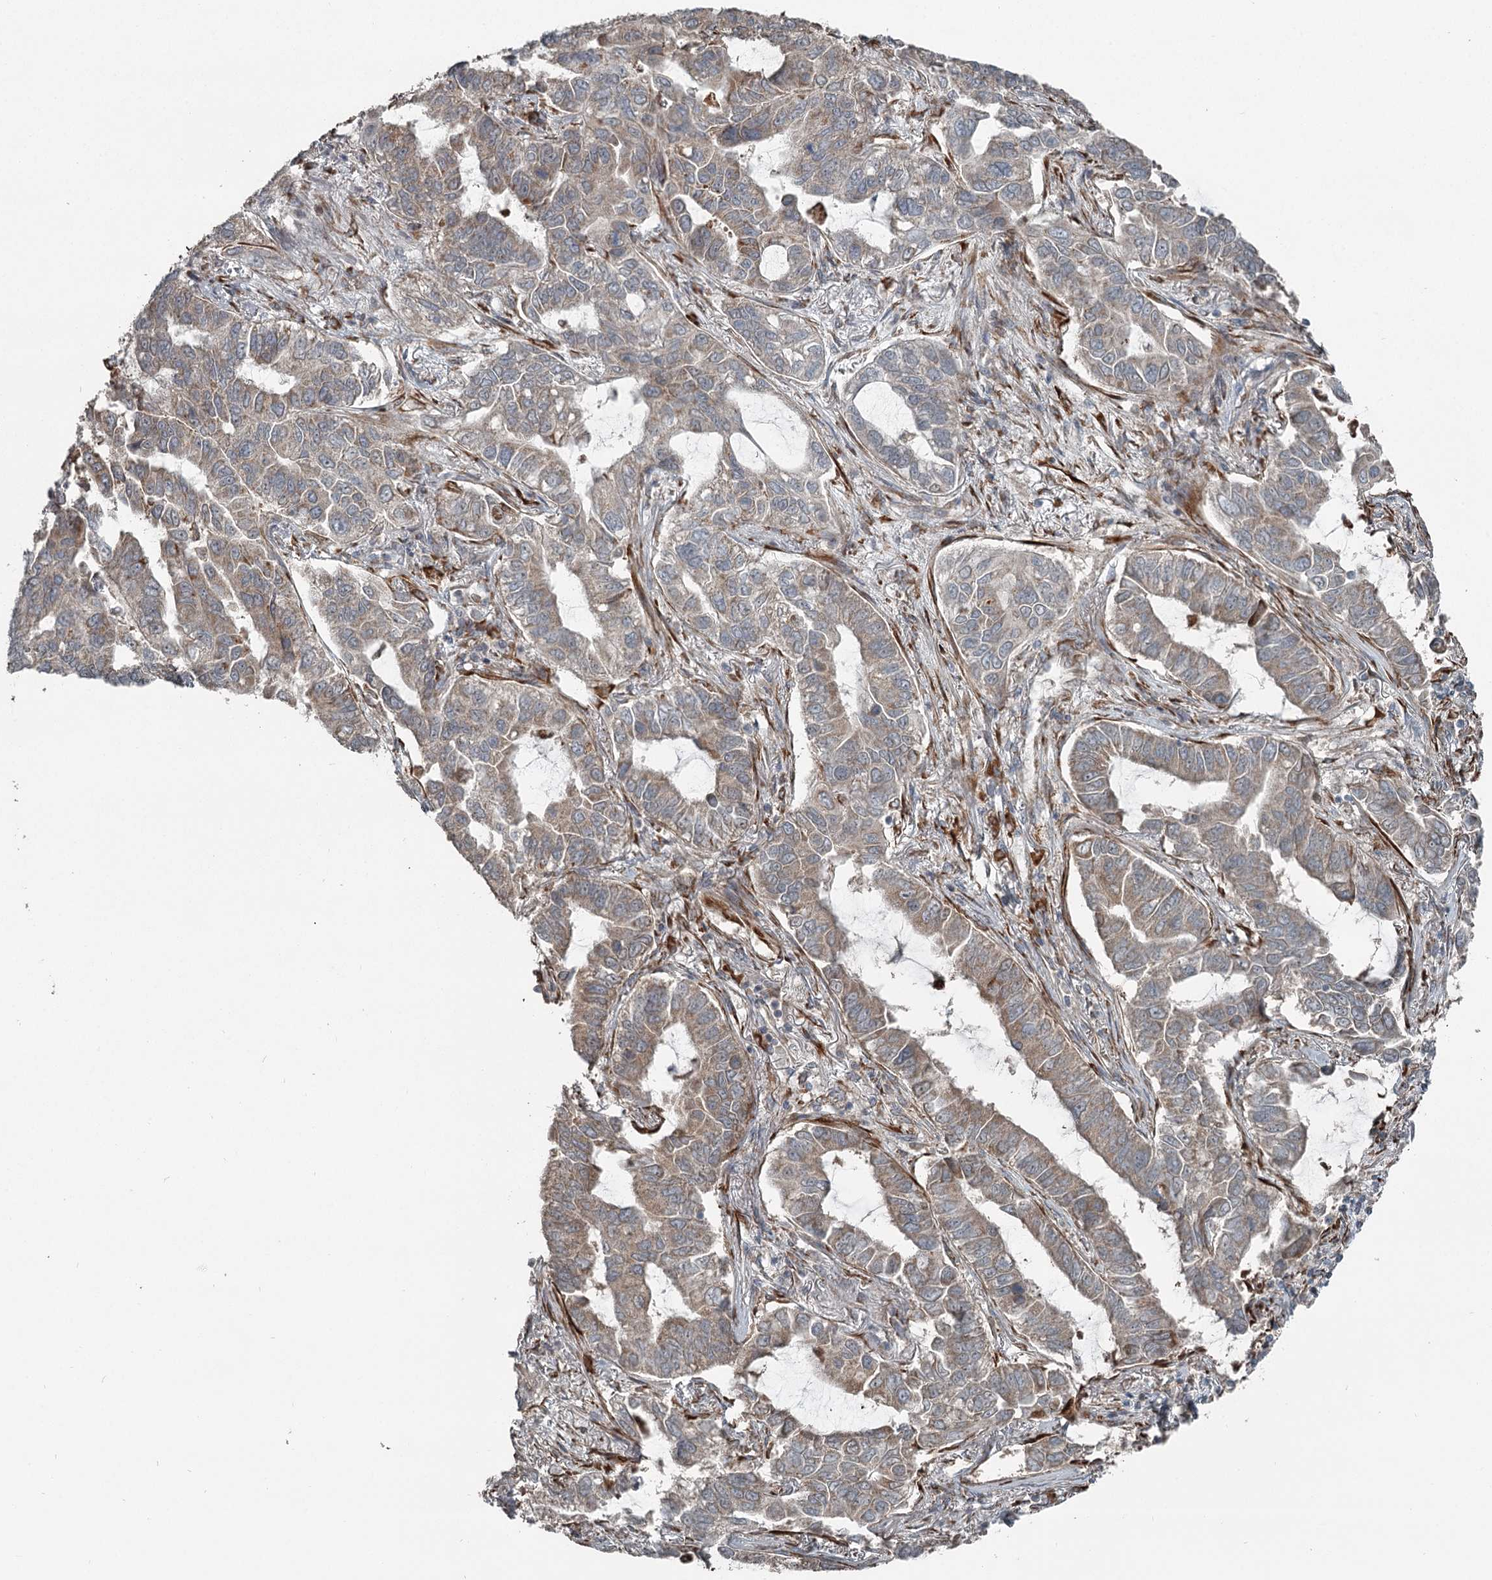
{"staining": {"intensity": "weak", "quantity": "25%-75%", "location": "cytoplasmic/membranous"}, "tissue": "lung cancer", "cell_type": "Tumor cells", "image_type": "cancer", "snomed": [{"axis": "morphology", "description": "Adenocarcinoma, NOS"}, {"axis": "topography", "description": "Lung"}], "caption": "A high-resolution image shows immunohistochemistry (IHC) staining of lung adenocarcinoma, which reveals weak cytoplasmic/membranous positivity in approximately 25%-75% of tumor cells. (Brightfield microscopy of DAB IHC at high magnification).", "gene": "RASSF8", "patient": {"sex": "male", "age": 64}}